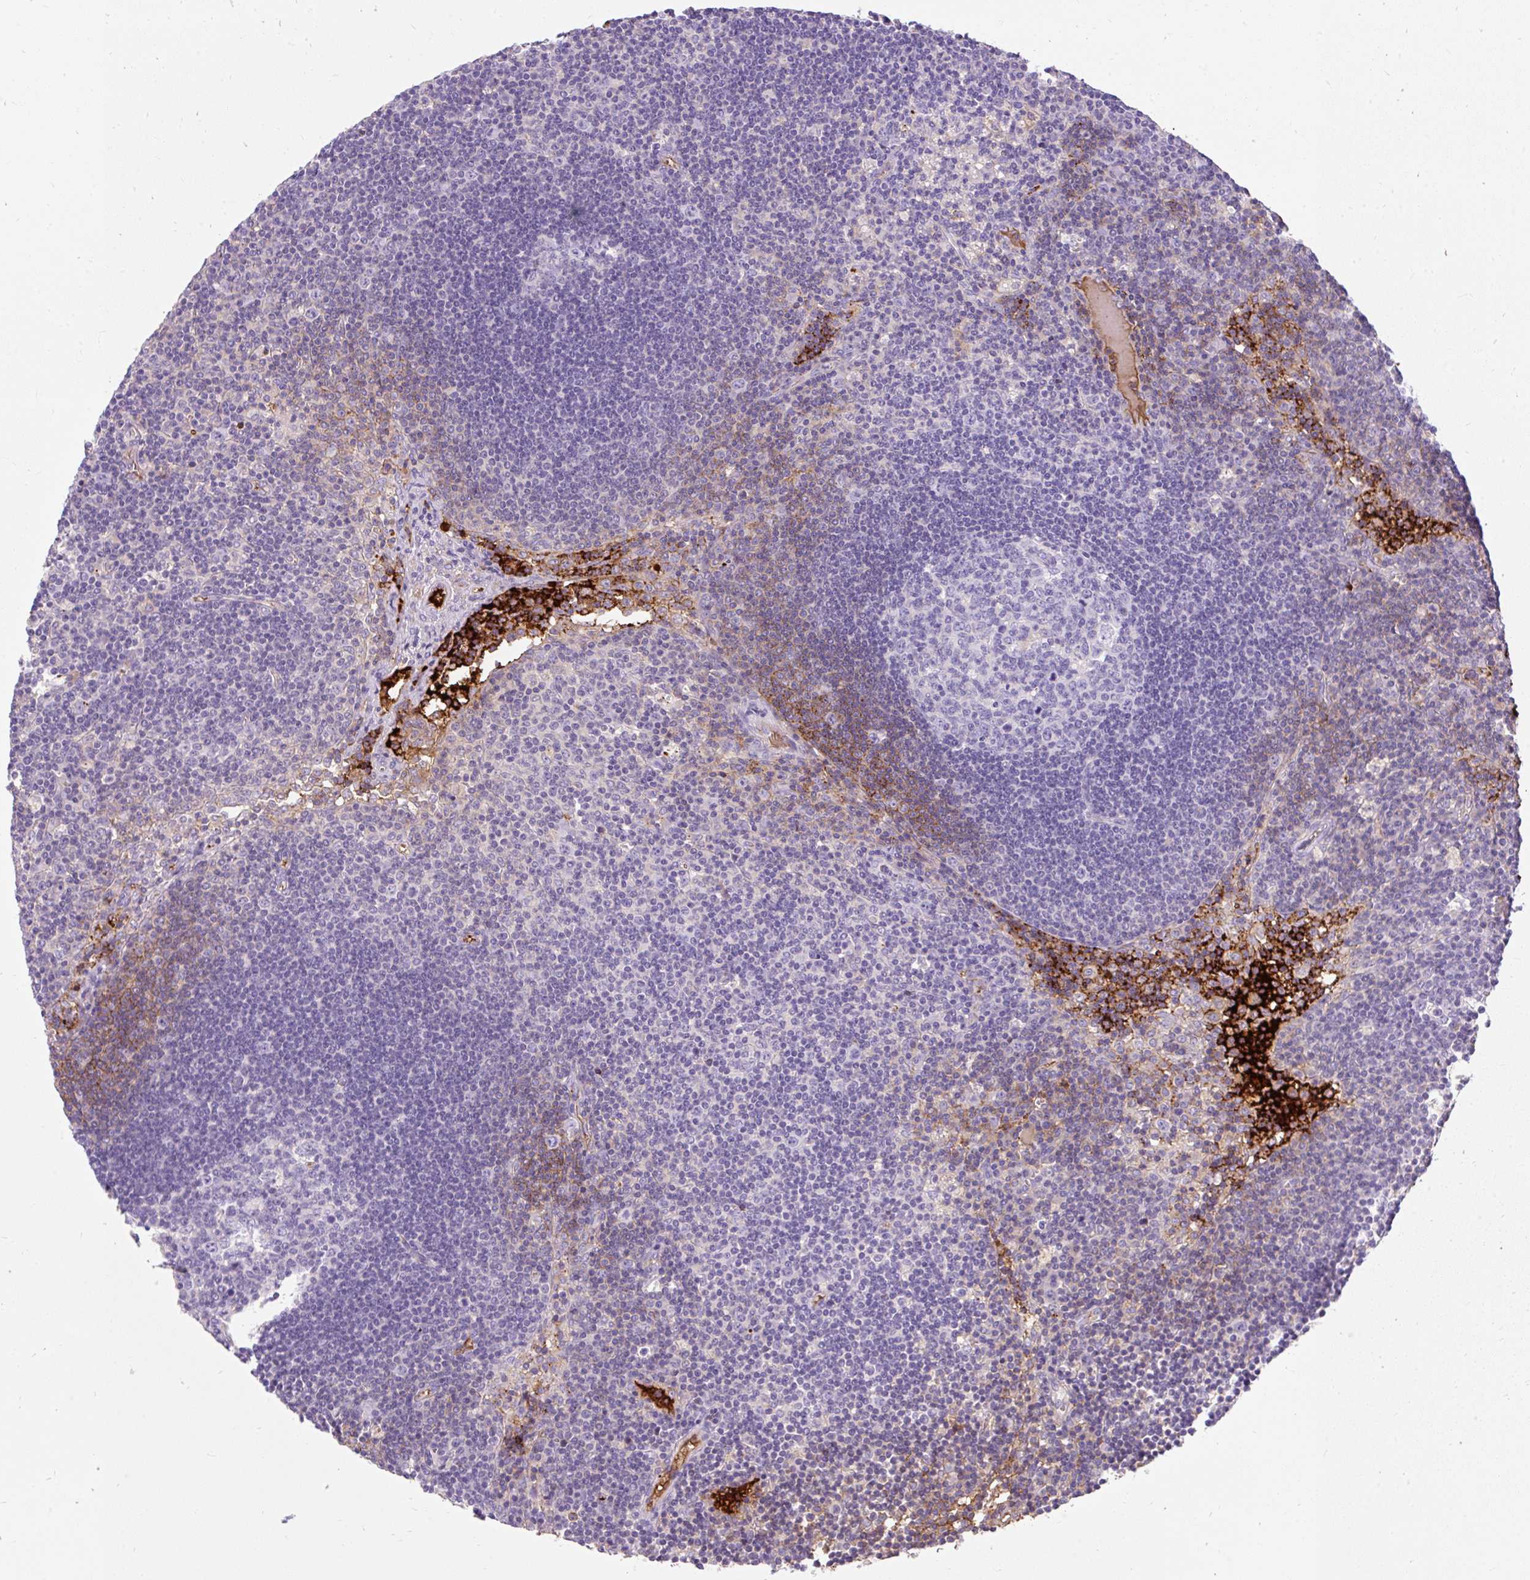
{"staining": {"intensity": "negative", "quantity": "none", "location": "none"}, "tissue": "lymph node", "cell_type": "Germinal center cells", "image_type": "normal", "snomed": [{"axis": "morphology", "description": "Normal tissue, NOS"}, {"axis": "topography", "description": "Lymph node"}], "caption": "Immunohistochemistry of unremarkable lymph node shows no staining in germinal center cells. (IHC, brightfield microscopy, high magnification).", "gene": "APOC2", "patient": {"sex": "male", "age": 58}}